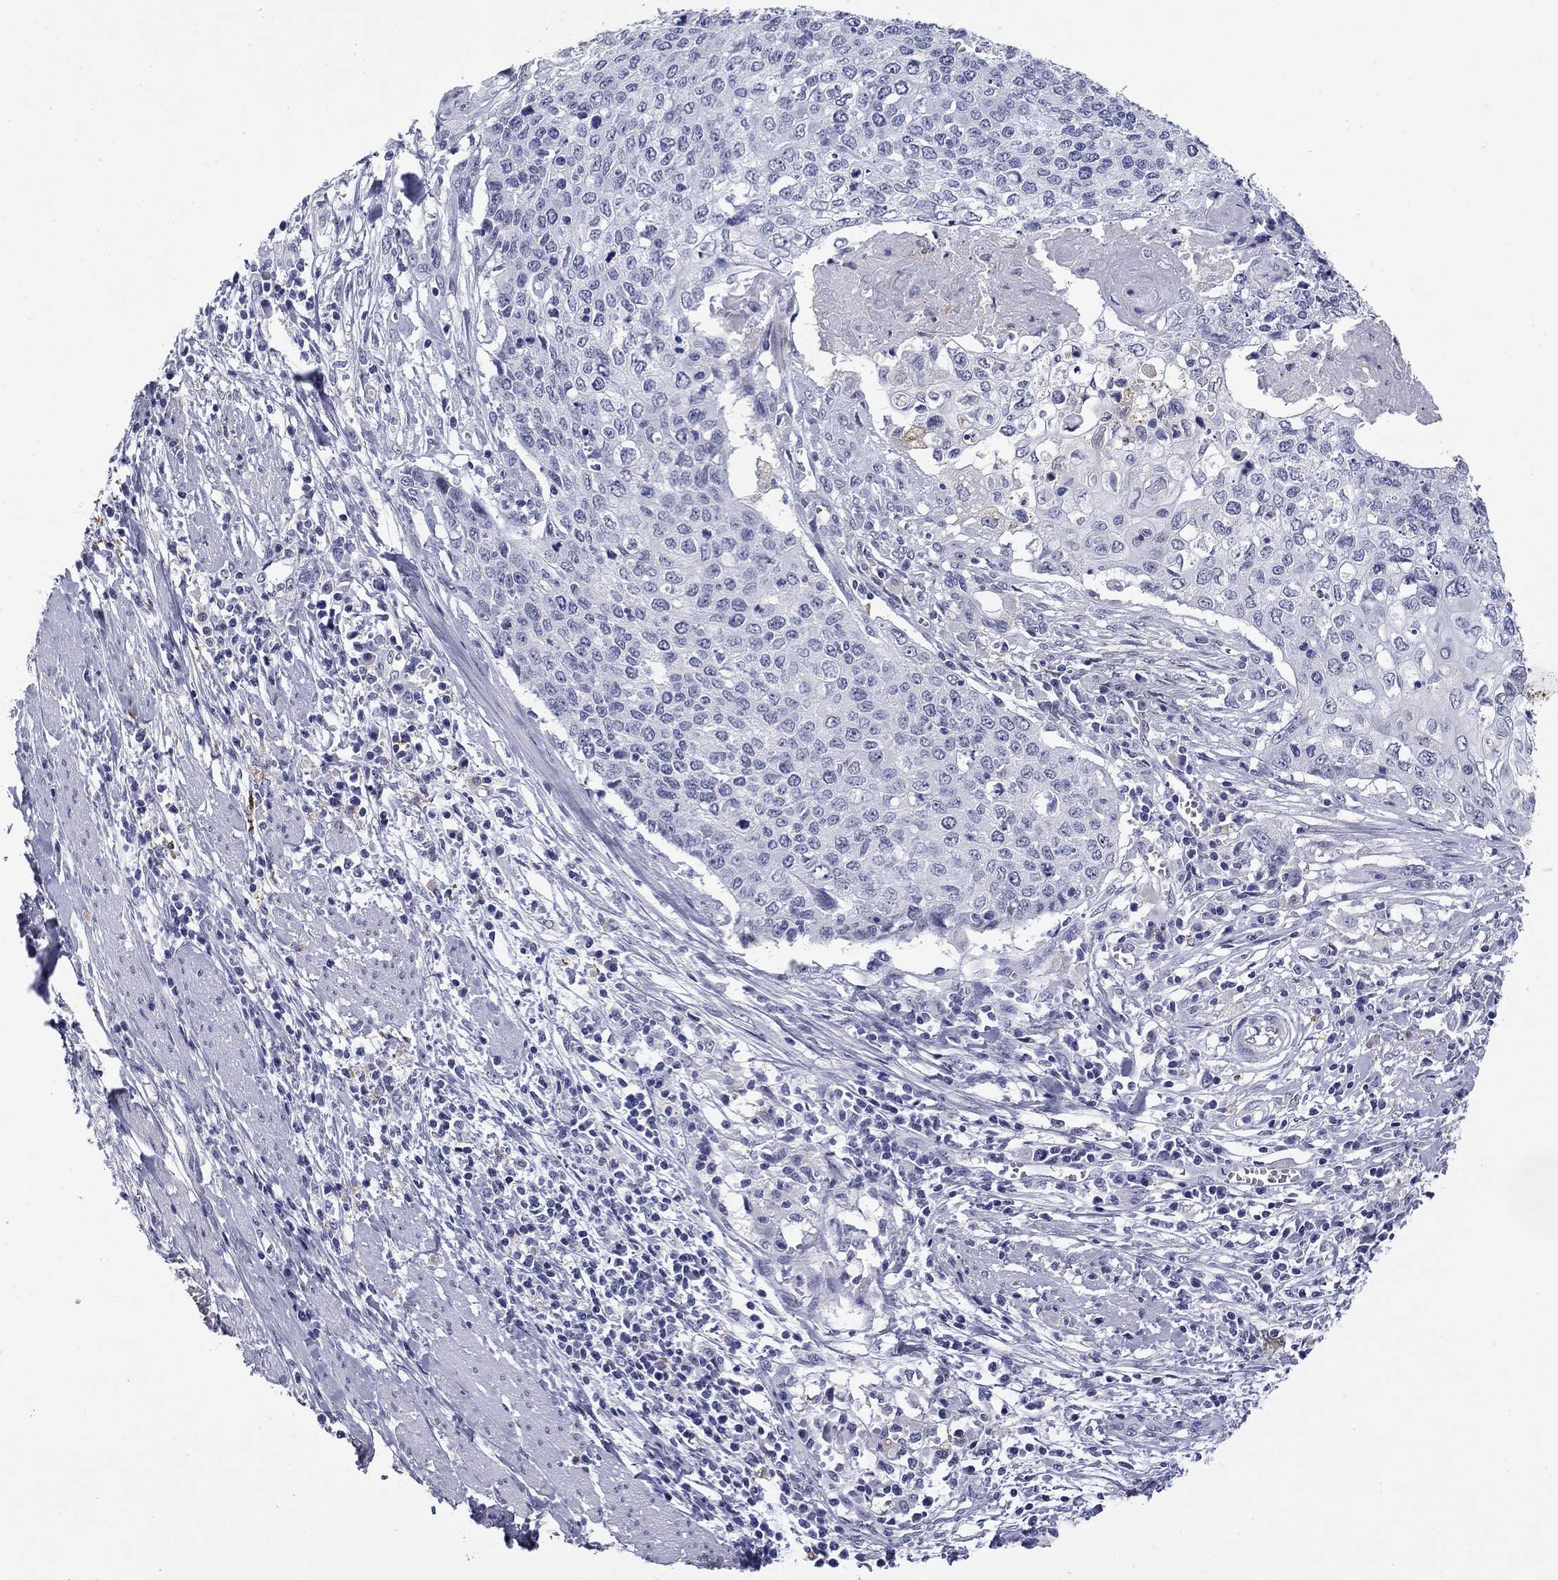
{"staining": {"intensity": "negative", "quantity": "none", "location": "none"}, "tissue": "cervical cancer", "cell_type": "Tumor cells", "image_type": "cancer", "snomed": [{"axis": "morphology", "description": "Squamous cell carcinoma, NOS"}, {"axis": "topography", "description": "Cervix"}], "caption": "Tumor cells show no significant protein expression in squamous cell carcinoma (cervical).", "gene": "BCL2L14", "patient": {"sex": "female", "age": 39}}